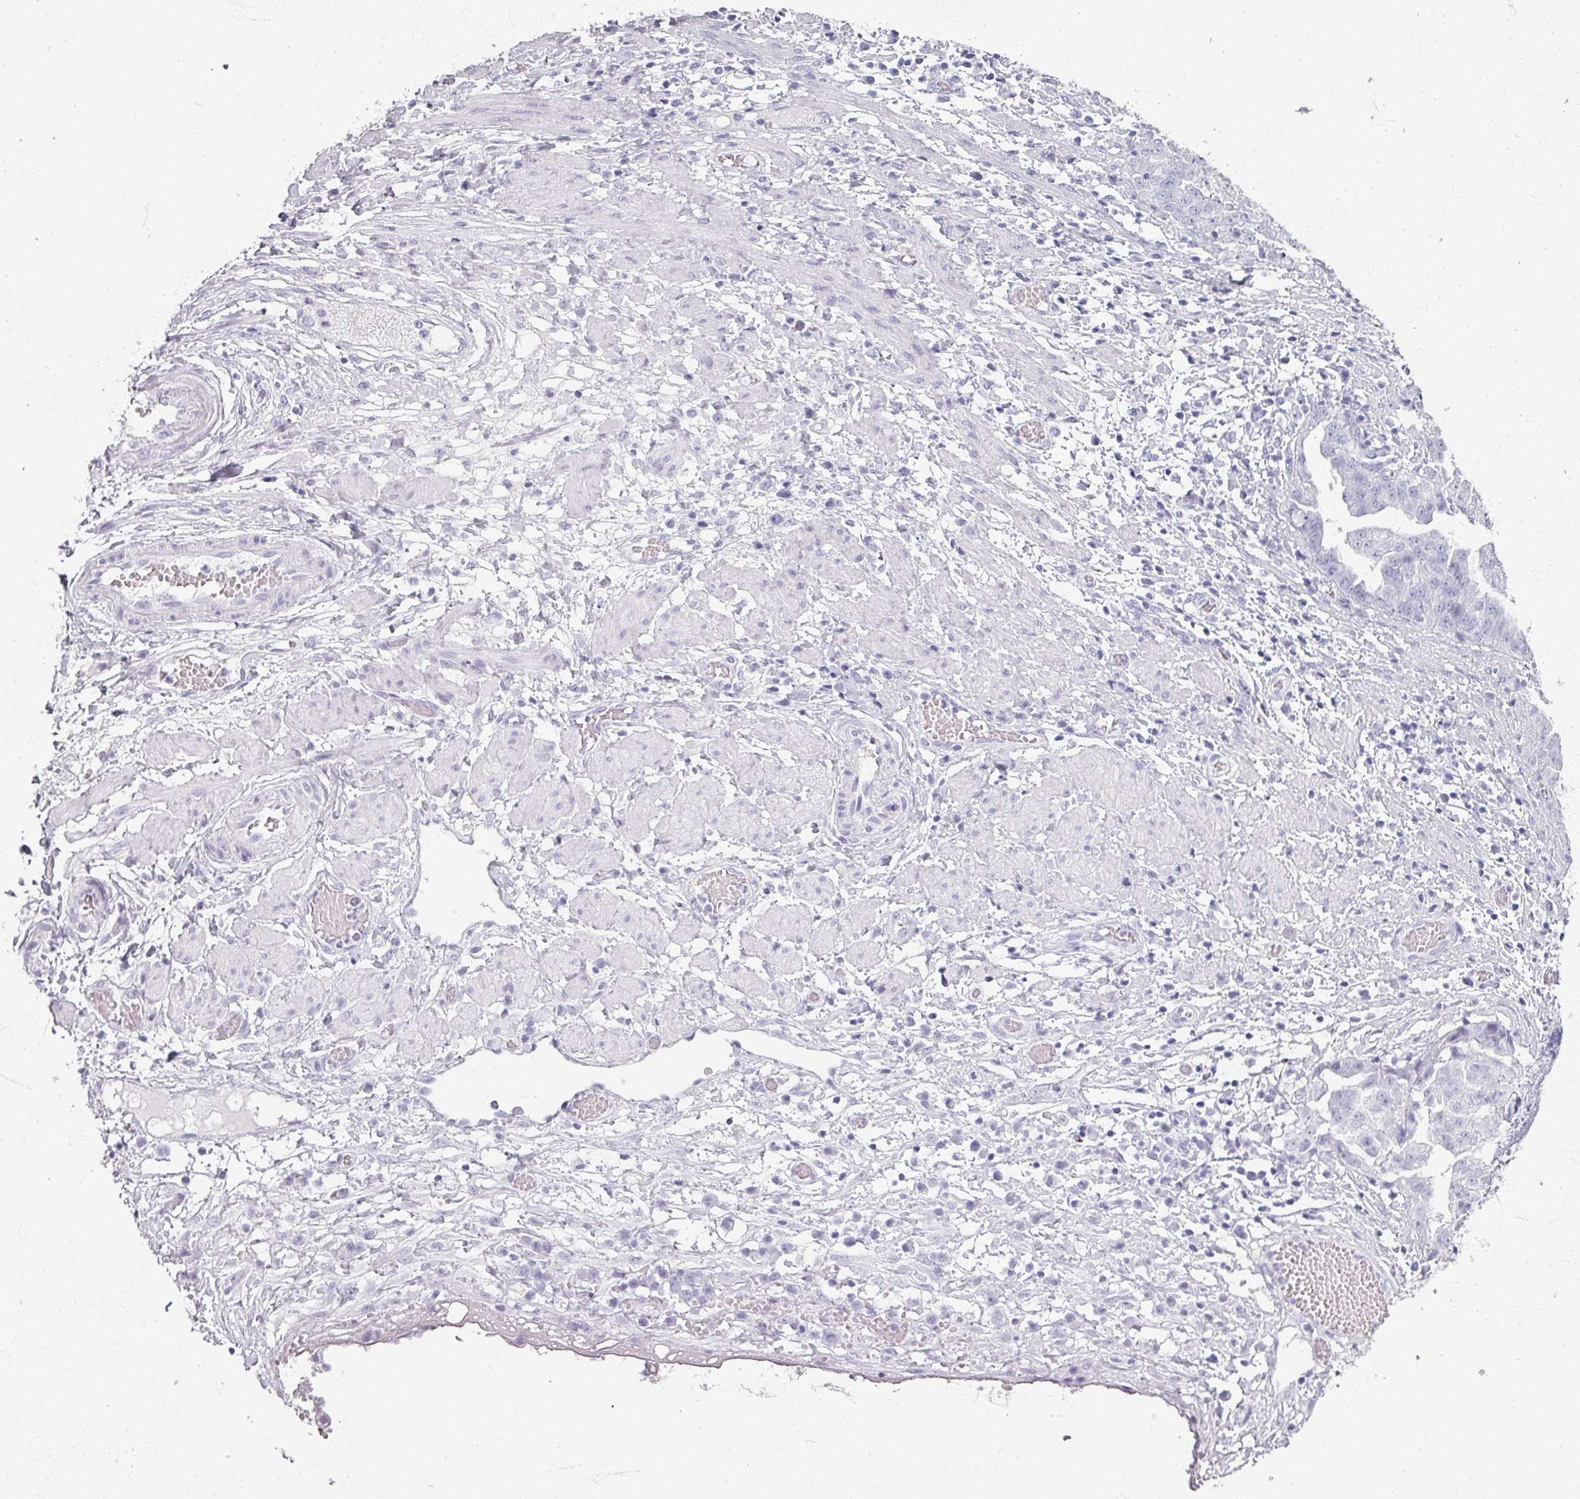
{"staining": {"intensity": "negative", "quantity": "none", "location": "none"}, "tissue": "ovarian cancer", "cell_type": "Tumor cells", "image_type": "cancer", "snomed": [{"axis": "morphology", "description": "Cystadenocarcinoma, serous, NOS"}, {"axis": "topography", "description": "Ovary"}], "caption": "Immunohistochemistry image of ovarian cancer stained for a protein (brown), which demonstrates no expression in tumor cells.", "gene": "REG3G", "patient": {"sex": "female", "age": 58}}